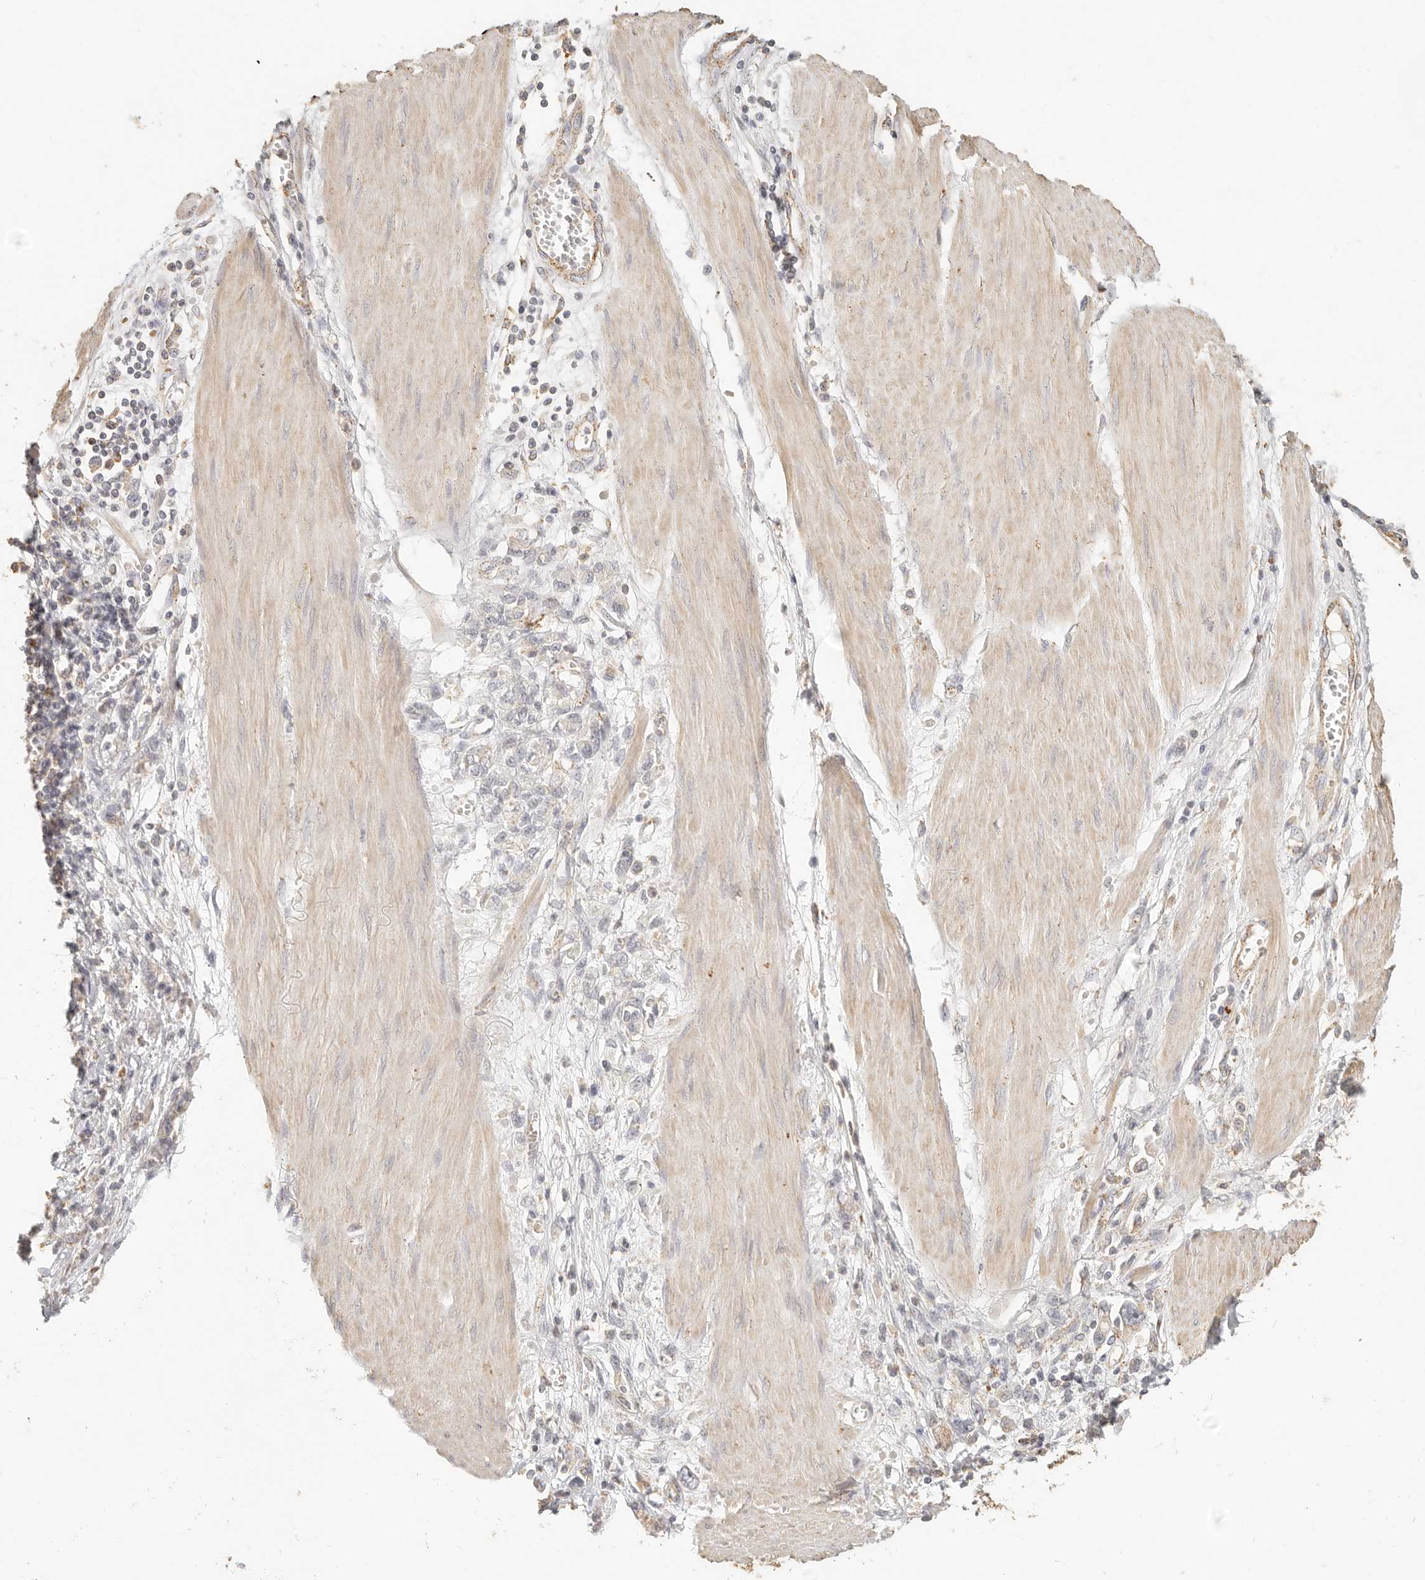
{"staining": {"intensity": "negative", "quantity": "none", "location": "none"}, "tissue": "stomach cancer", "cell_type": "Tumor cells", "image_type": "cancer", "snomed": [{"axis": "morphology", "description": "Adenocarcinoma, NOS"}, {"axis": "topography", "description": "Stomach"}], "caption": "The micrograph displays no significant staining in tumor cells of stomach adenocarcinoma.", "gene": "CNMD", "patient": {"sex": "female", "age": 76}}